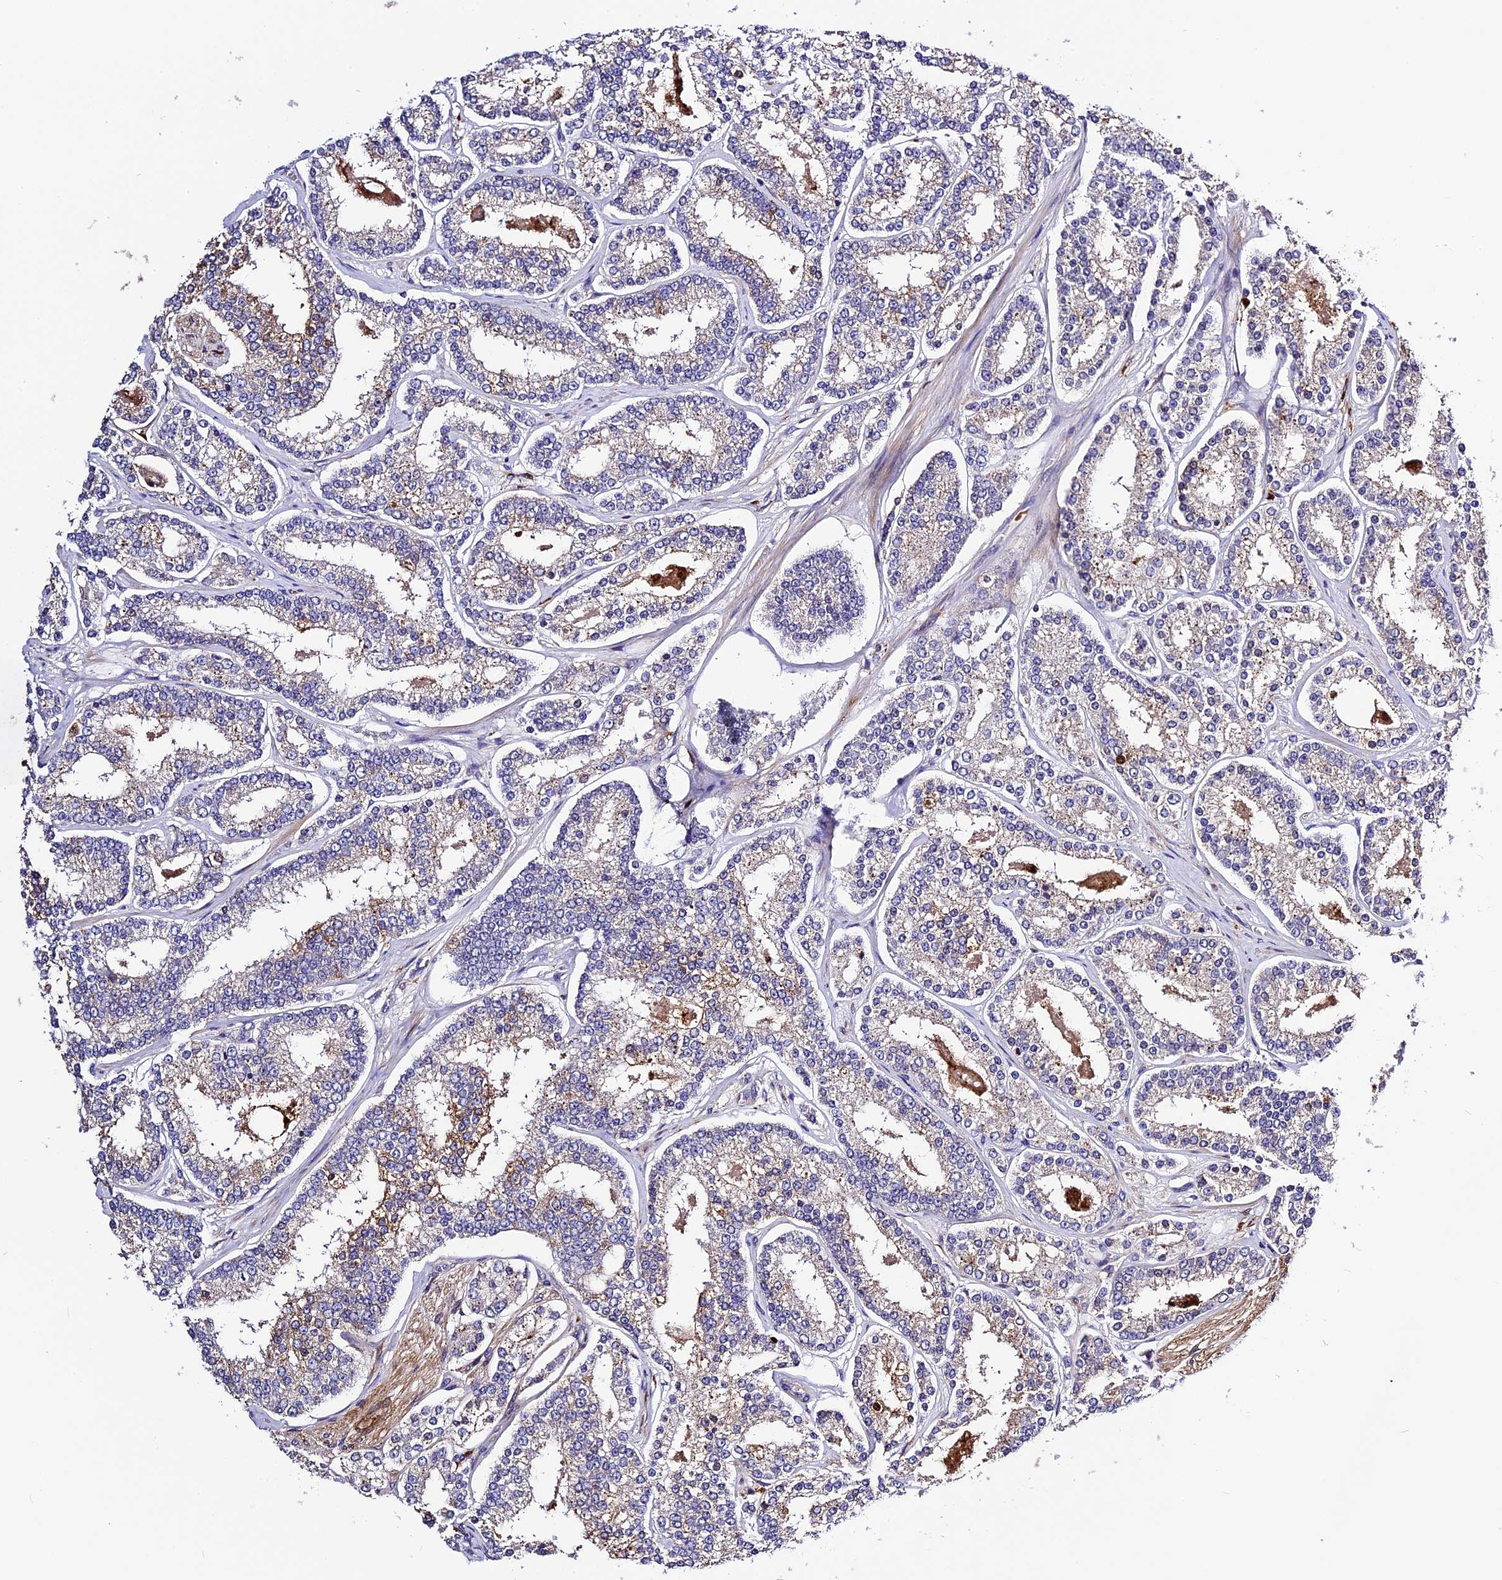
{"staining": {"intensity": "weak", "quantity": "<25%", "location": "cytoplasmic/membranous"}, "tissue": "prostate cancer", "cell_type": "Tumor cells", "image_type": "cancer", "snomed": [{"axis": "morphology", "description": "Normal tissue, NOS"}, {"axis": "morphology", "description": "Adenocarcinoma, High grade"}, {"axis": "topography", "description": "Prostate"}], "caption": "Immunohistochemistry (IHC) histopathology image of neoplastic tissue: human prostate cancer stained with DAB reveals no significant protein expression in tumor cells. (DAB (3,3'-diaminobenzidine) IHC visualized using brightfield microscopy, high magnification).", "gene": "CILP2", "patient": {"sex": "male", "age": 83}}